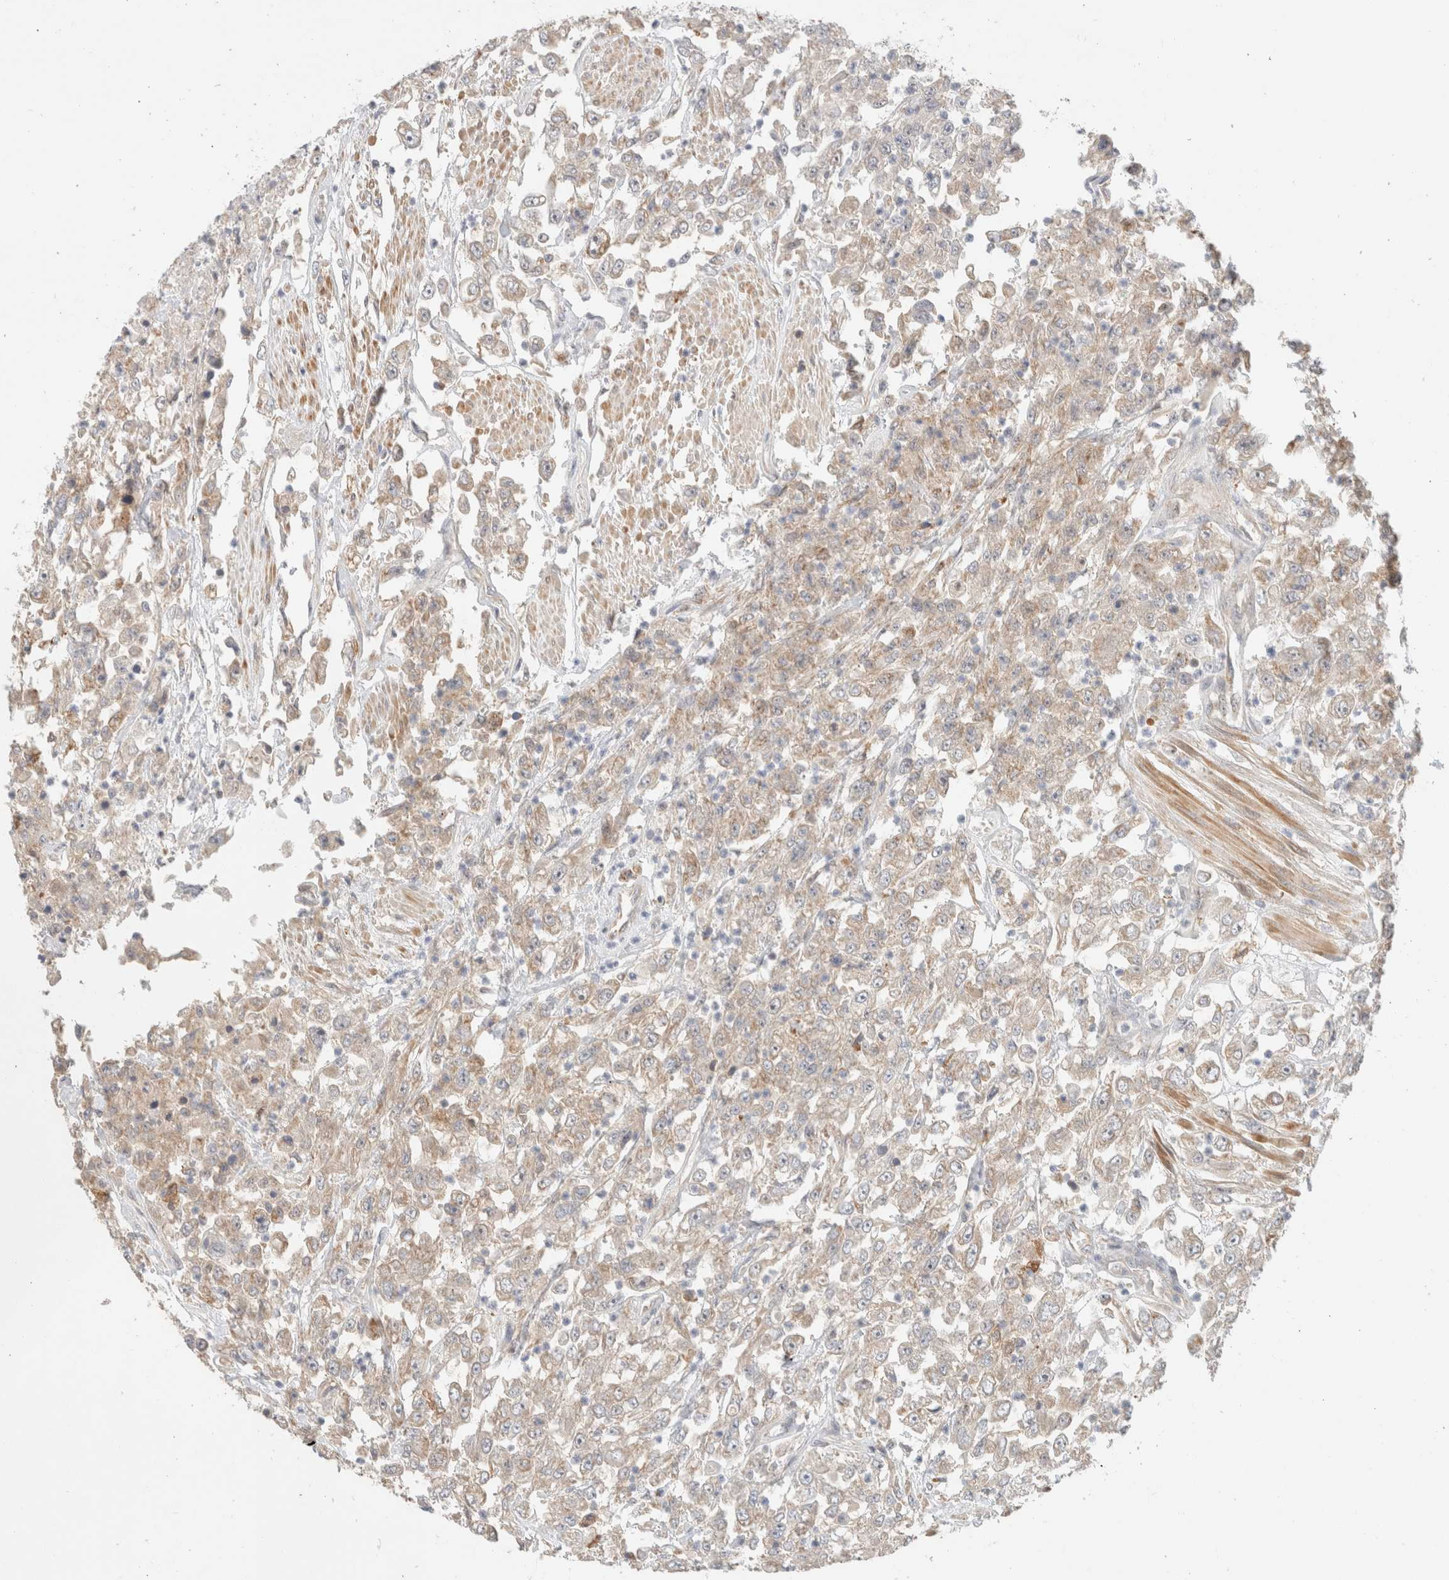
{"staining": {"intensity": "weak", "quantity": "25%-75%", "location": "cytoplasmic/membranous"}, "tissue": "urothelial cancer", "cell_type": "Tumor cells", "image_type": "cancer", "snomed": [{"axis": "morphology", "description": "Urothelial carcinoma, High grade"}, {"axis": "topography", "description": "Urinary bladder"}], "caption": "High-grade urothelial carcinoma stained with a protein marker shows weak staining in tumor cells.", "gene": "MRM3", "patient": {"sex": "male", "age": 46}}